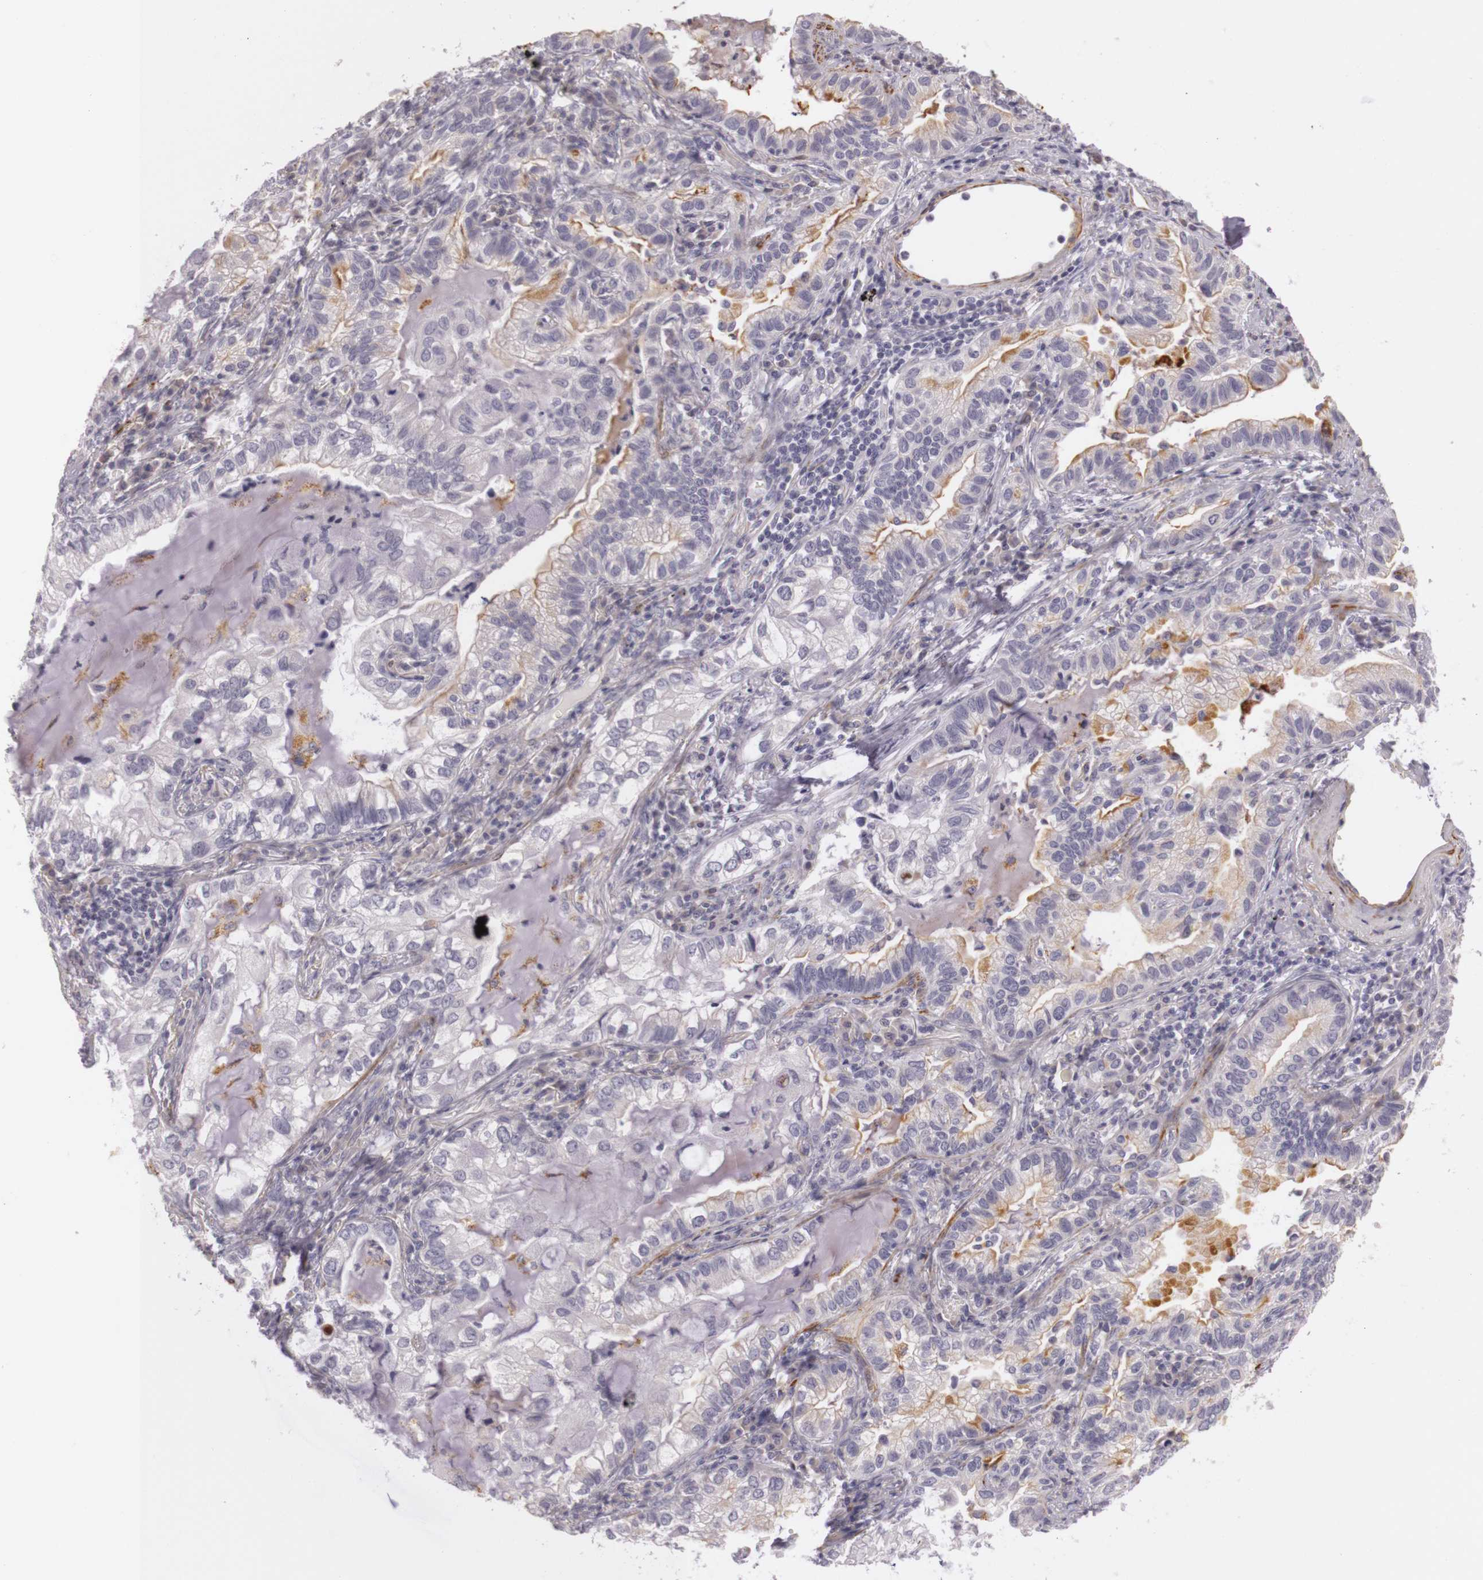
{"staining": {"intensity": "weak", "quantity": "25%-75%", "location": "cytoplasmic/membranous"}, "tissue": "lung cancer", "cell_type": "Tumor cells", "image_type": "cancer", "snomed": [{"axis": "morphology", "description": "Adenocarcinoma, NOS"}, {"axis": "topography", "description": "Lung"}], "caption": "A brown stain shows weak cytoplasmic/membranous positivity of a protein in human lung cancer tumor cells. The protein of interest is shown in brown color, while the nuclei are stained blue.", "gene": "CNTN2", "patient": {"sex": "female", "age": 50}}